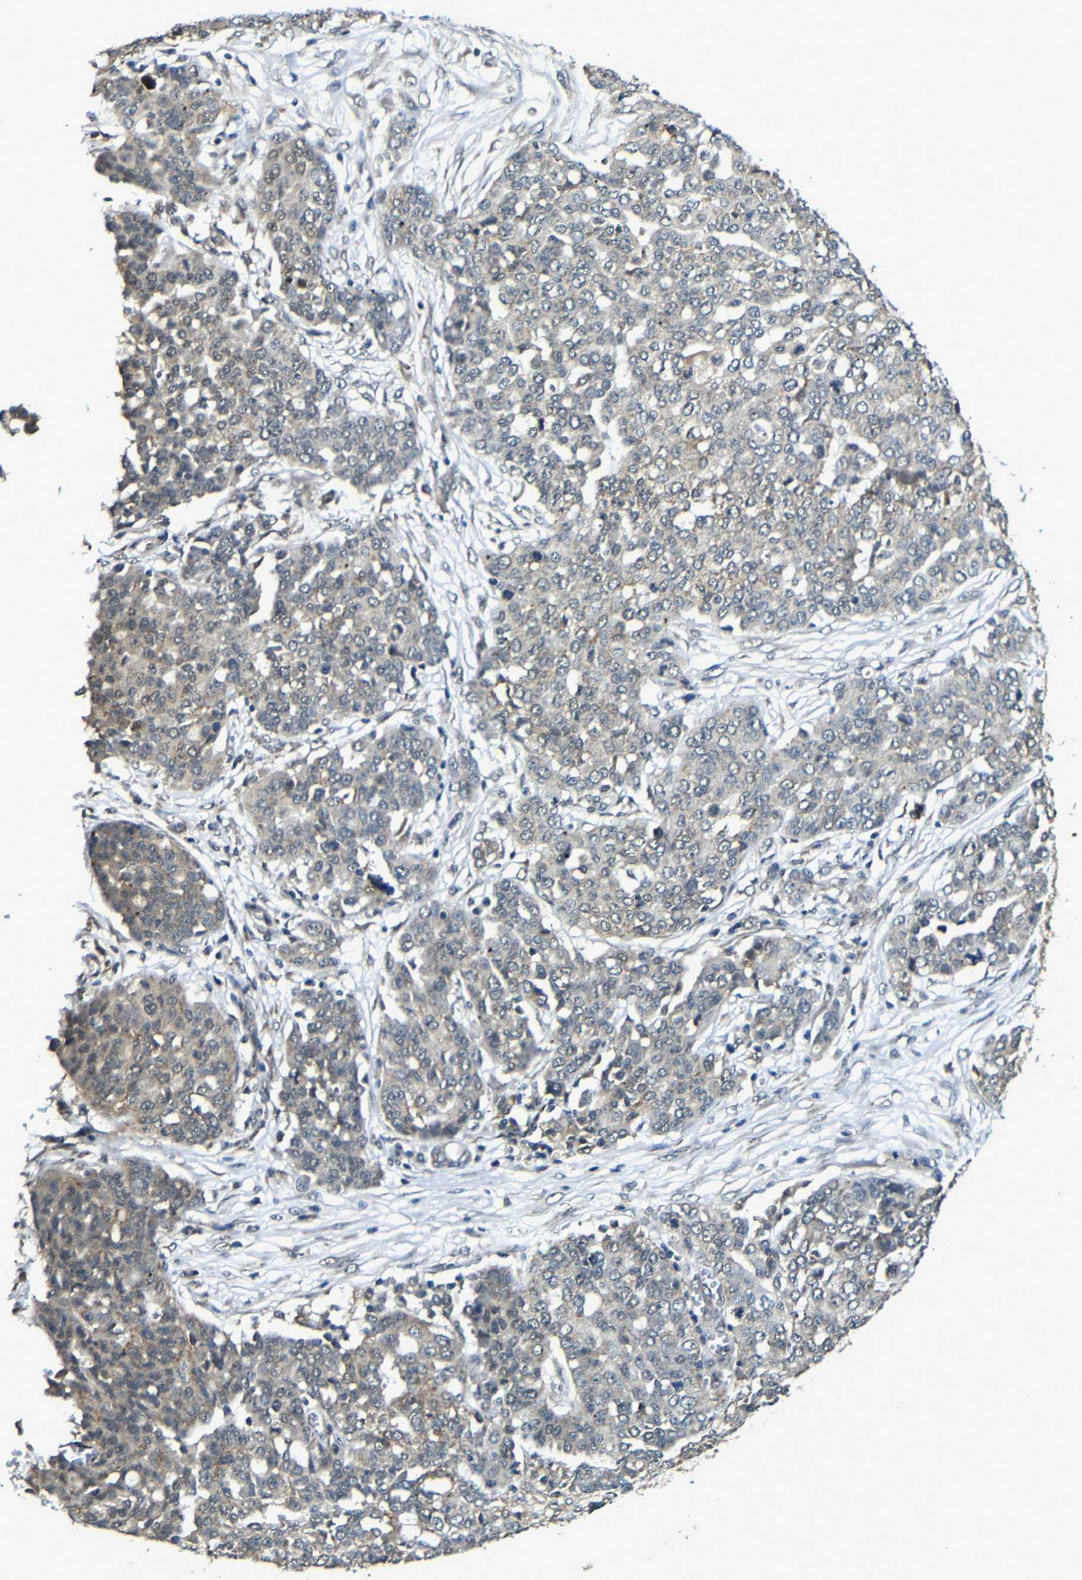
{"staining": {"intensity": "weak", "quantity": "25%-75%", "location": "cytoplasmic/membranous"}, "tissue": "ovarian cancer", "cell_type": "Tumor cells", "image_type": "cancer", "snomed": [{"axis": "morphology", "description": "Cystadenocarcinoma, serous, NOS"}, {"axis": "topography", "description": "Soft tissue"}, {"axis": "topography", "description": "Ovary"}], "caption": "A high-resolution photomicrograph shows immunohistochemistry (IHC) staining of ovarian cancer (serous cystadenocarcinoma), which displays weak cytoplasmic/membranous staining in approximately 25%-75% of tumor cells.", "gene": "FAM172A", "patient": {"sex": "female", "age": 57}}